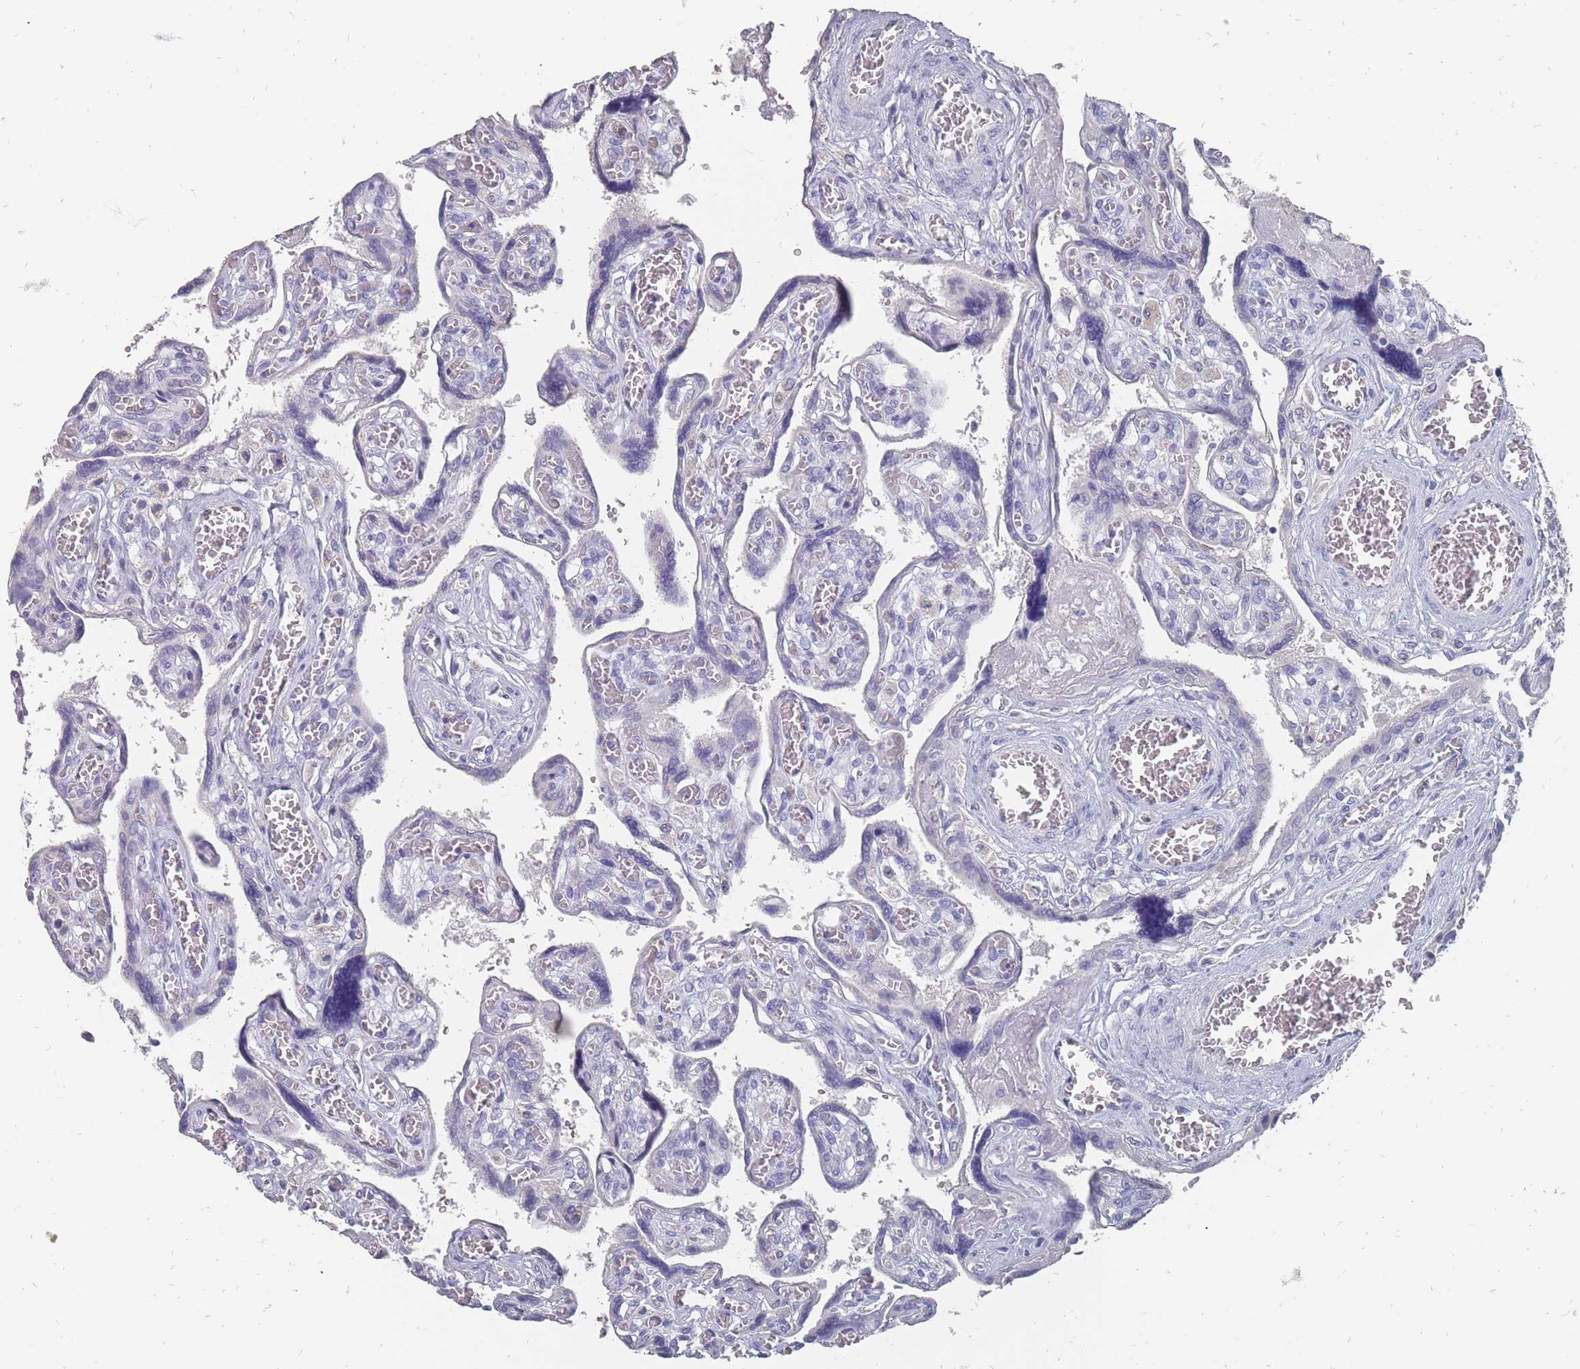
{"staining": {"intensity": "negative", "quantity": "none", "location": "none"}, "tissue": "placenta", "cell_type": "Trophoblastic cells", "image_type": "normal", "snomed": [{"axis": "morphology", "description": "Normal tissue, NOS"}, {"axis": "topography", "description": "Placenta"}], "caption": "Trophoblastic cells show no significant positivity in benign placenta. (DAB immunohistochemistry (IHC) with hematoxylin counter stain).", "gene": "OTULINL", "patient": {"sex": "female", "age": 39}}